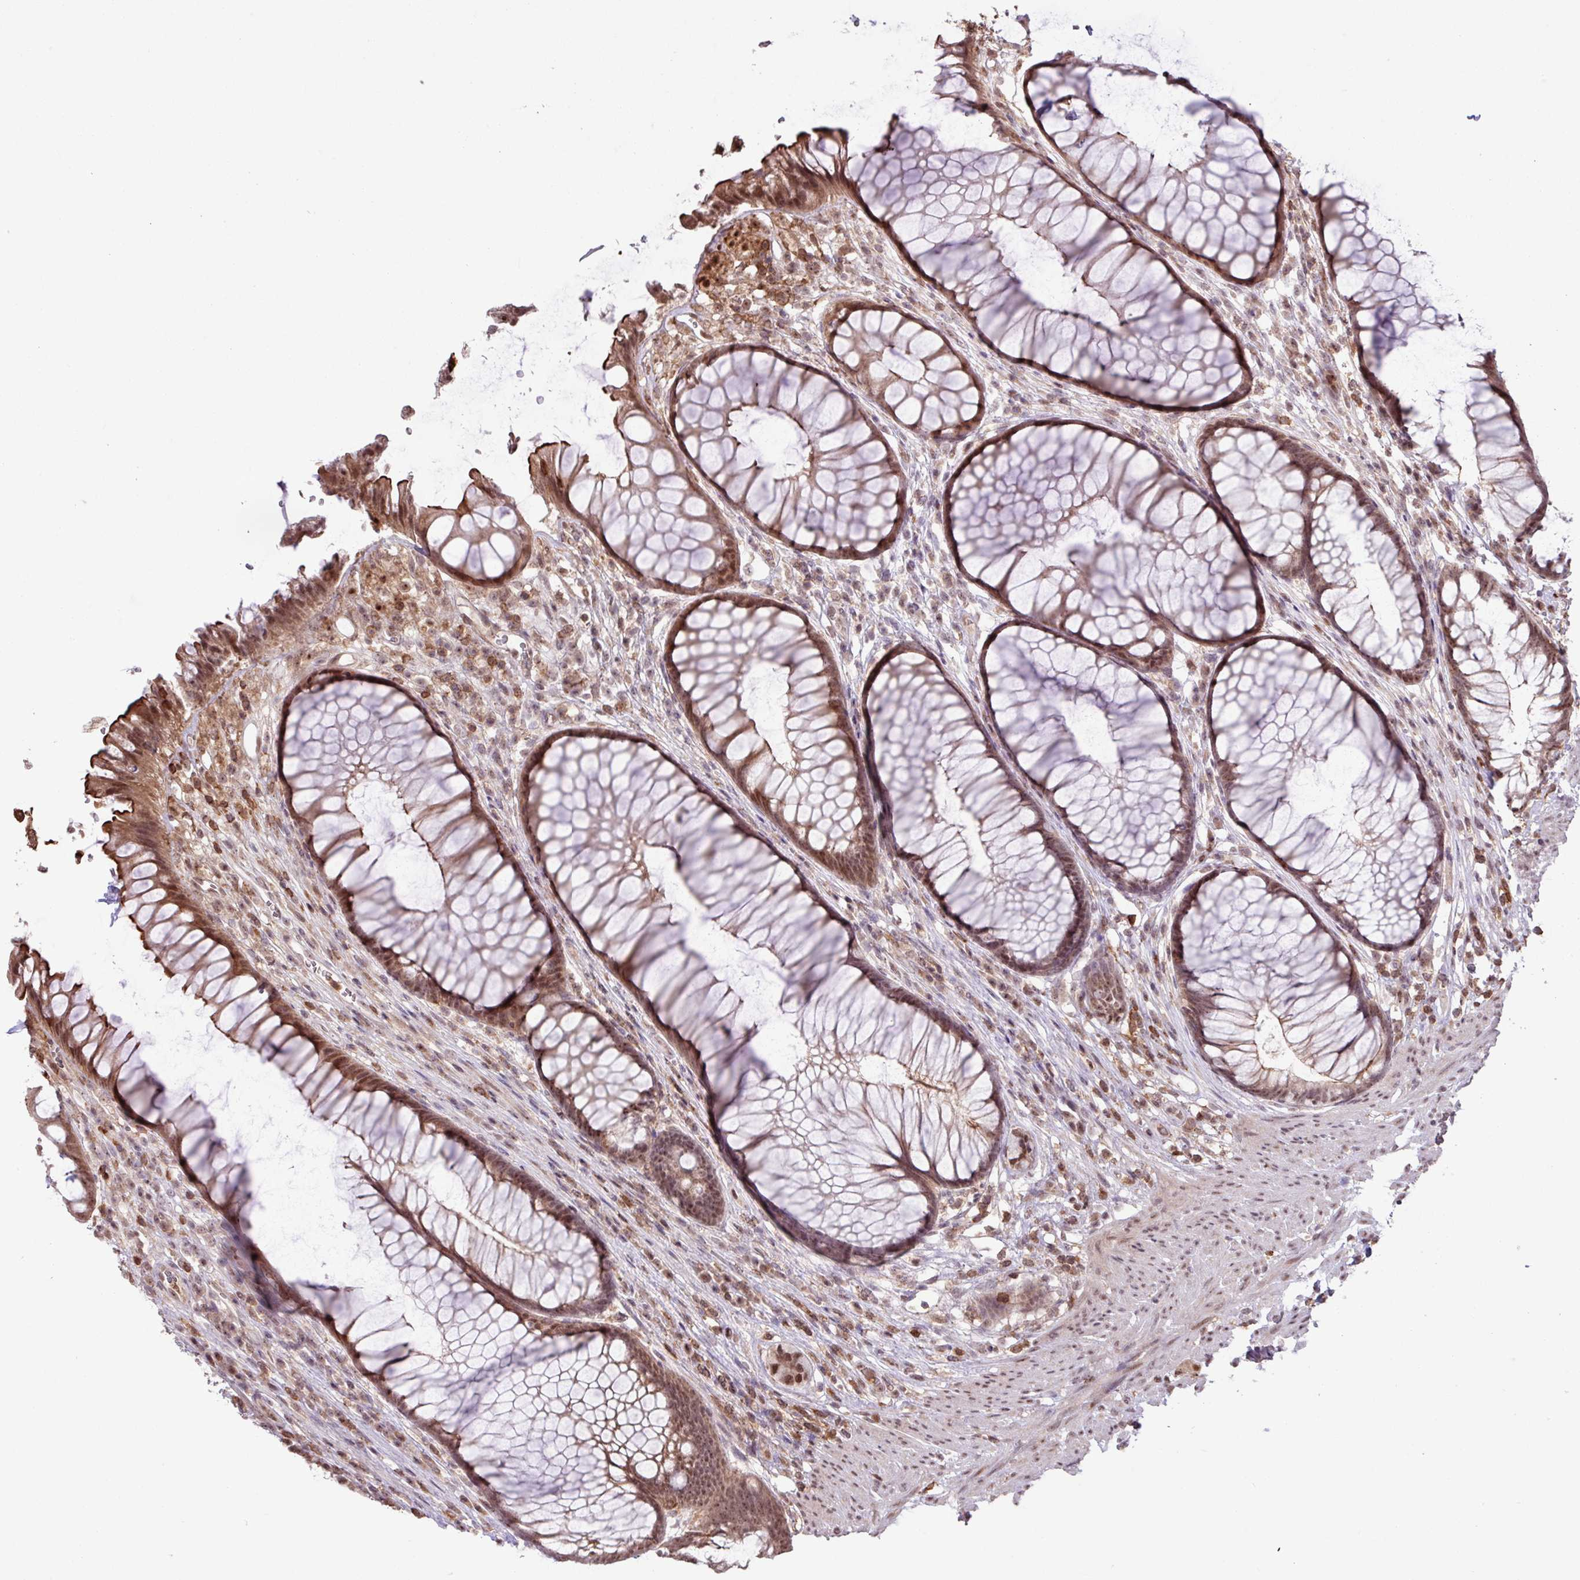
{"staining": {"intensity": "moderate", "quantity": ">75%", "location": "cytoplasmic/membranous,nuclear"}, "tissue": "rectum", "cell_type": "Glandular cells", "image_type": "normal", "snomed": [{"axis": "morphology", "description": "Normal tissue, NOS"}, {"axis": "topography", "description": "Smooth muscle"}, {"axis": "topography", "description": "Rectum"}], "caption": "Immunohistochemical staining of normal human rectum displays moderate cytoplasmic/membranous,nuclear protein expression in about >75% of glandular cells.", "gene": "GON7", "patient": {"sex": "male", "age": 53}}